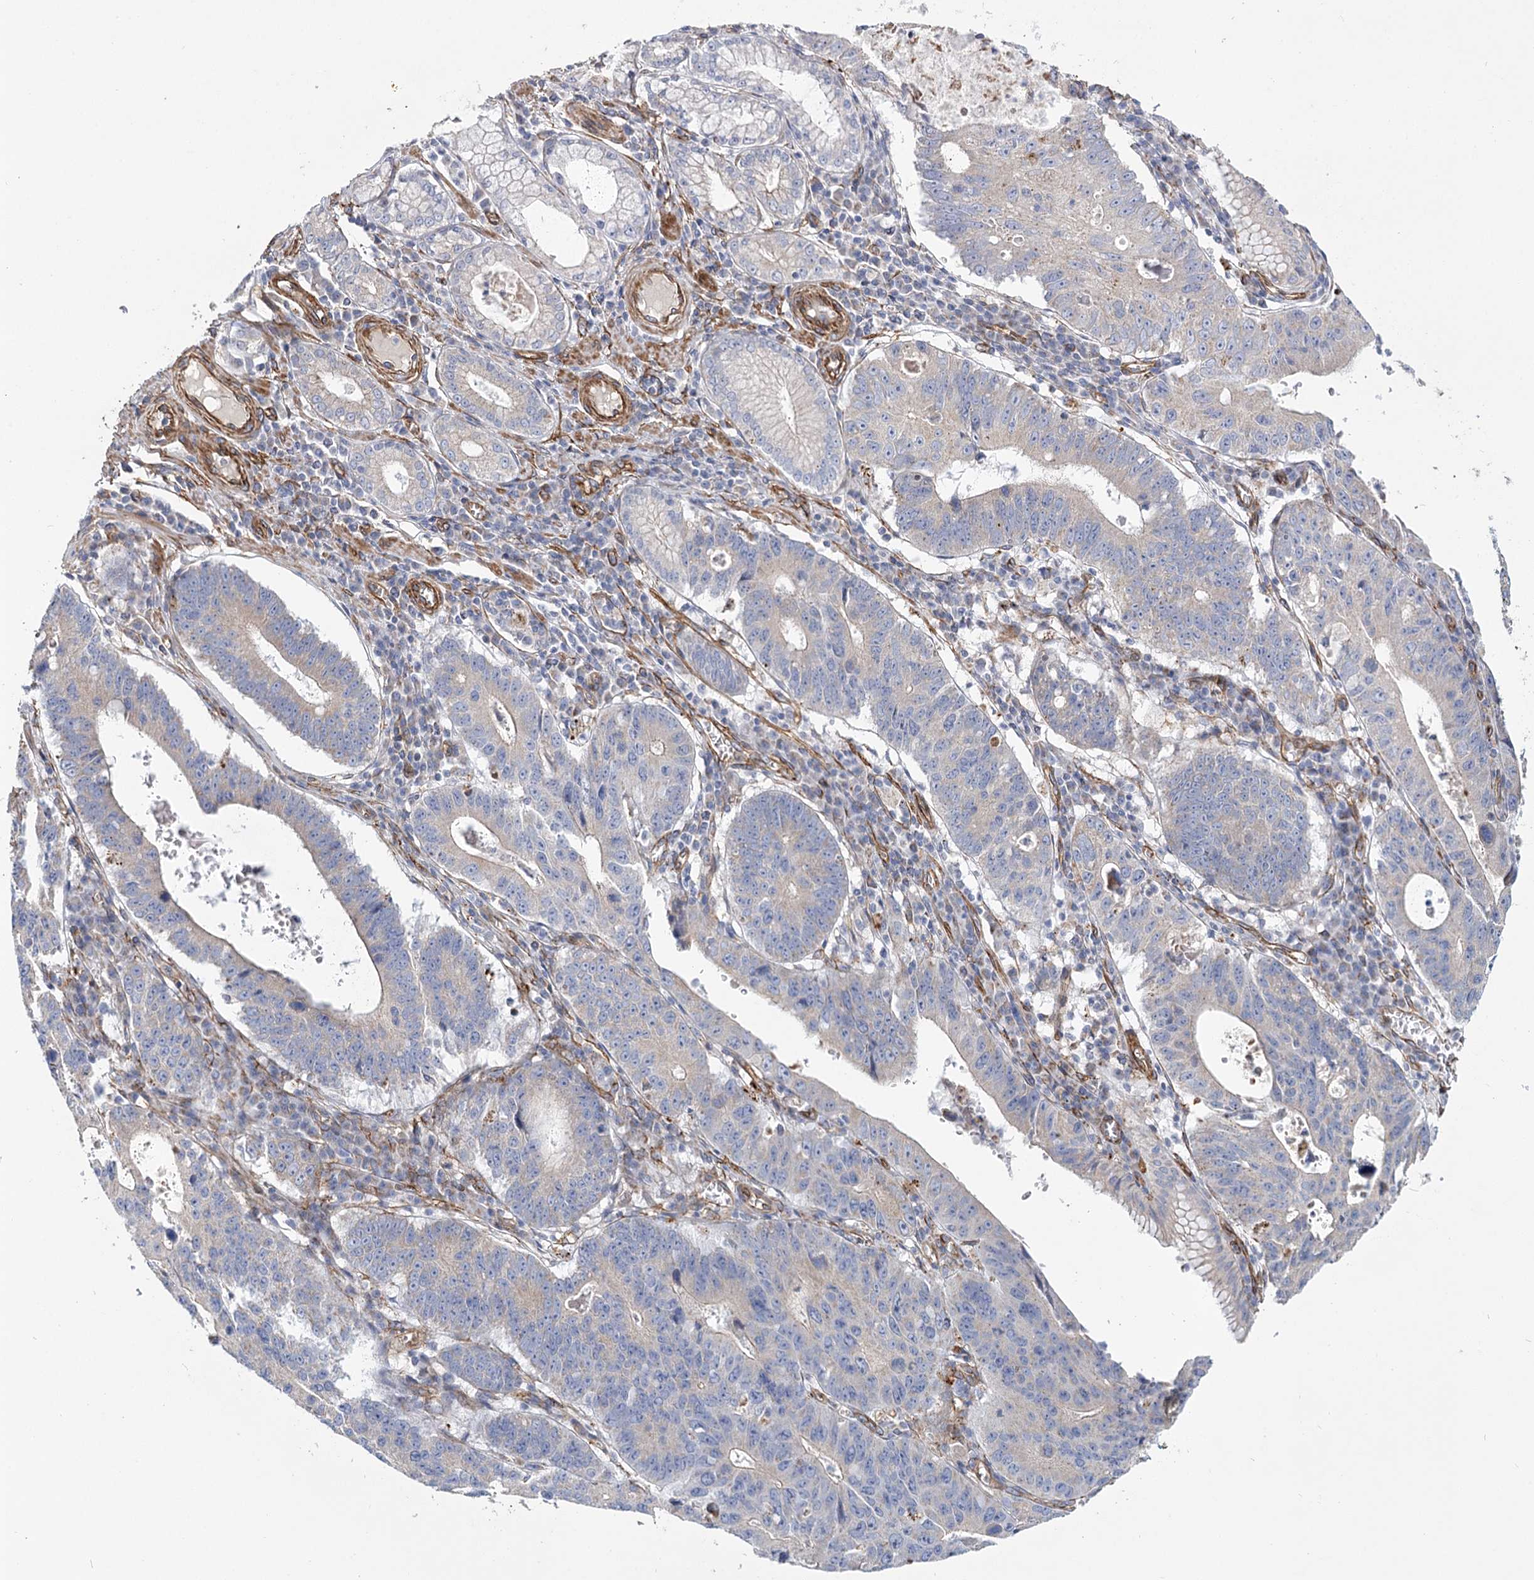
{"staining": {"intensity": "negative", "quantity": "none", "location": "none"}, "tissue": "stomach cancer", "cell_type": "Tumor cells", "image_type": "cancer", "snomed": [{"axis": "morphology", "description": "Adenocarcinoma, NOS"}, {"axis": "topography", "description": "Stomach"}], "caption": "Image shows no significant protein staining in tumor cells of adenocarcinoma (stomach). (DAB (3,3'-diaminobenzidine) immunohistochemistry with hematoxylin counter stain).", "gene": "TMEM164", "patient": {"sex": "male", "age": 59}}